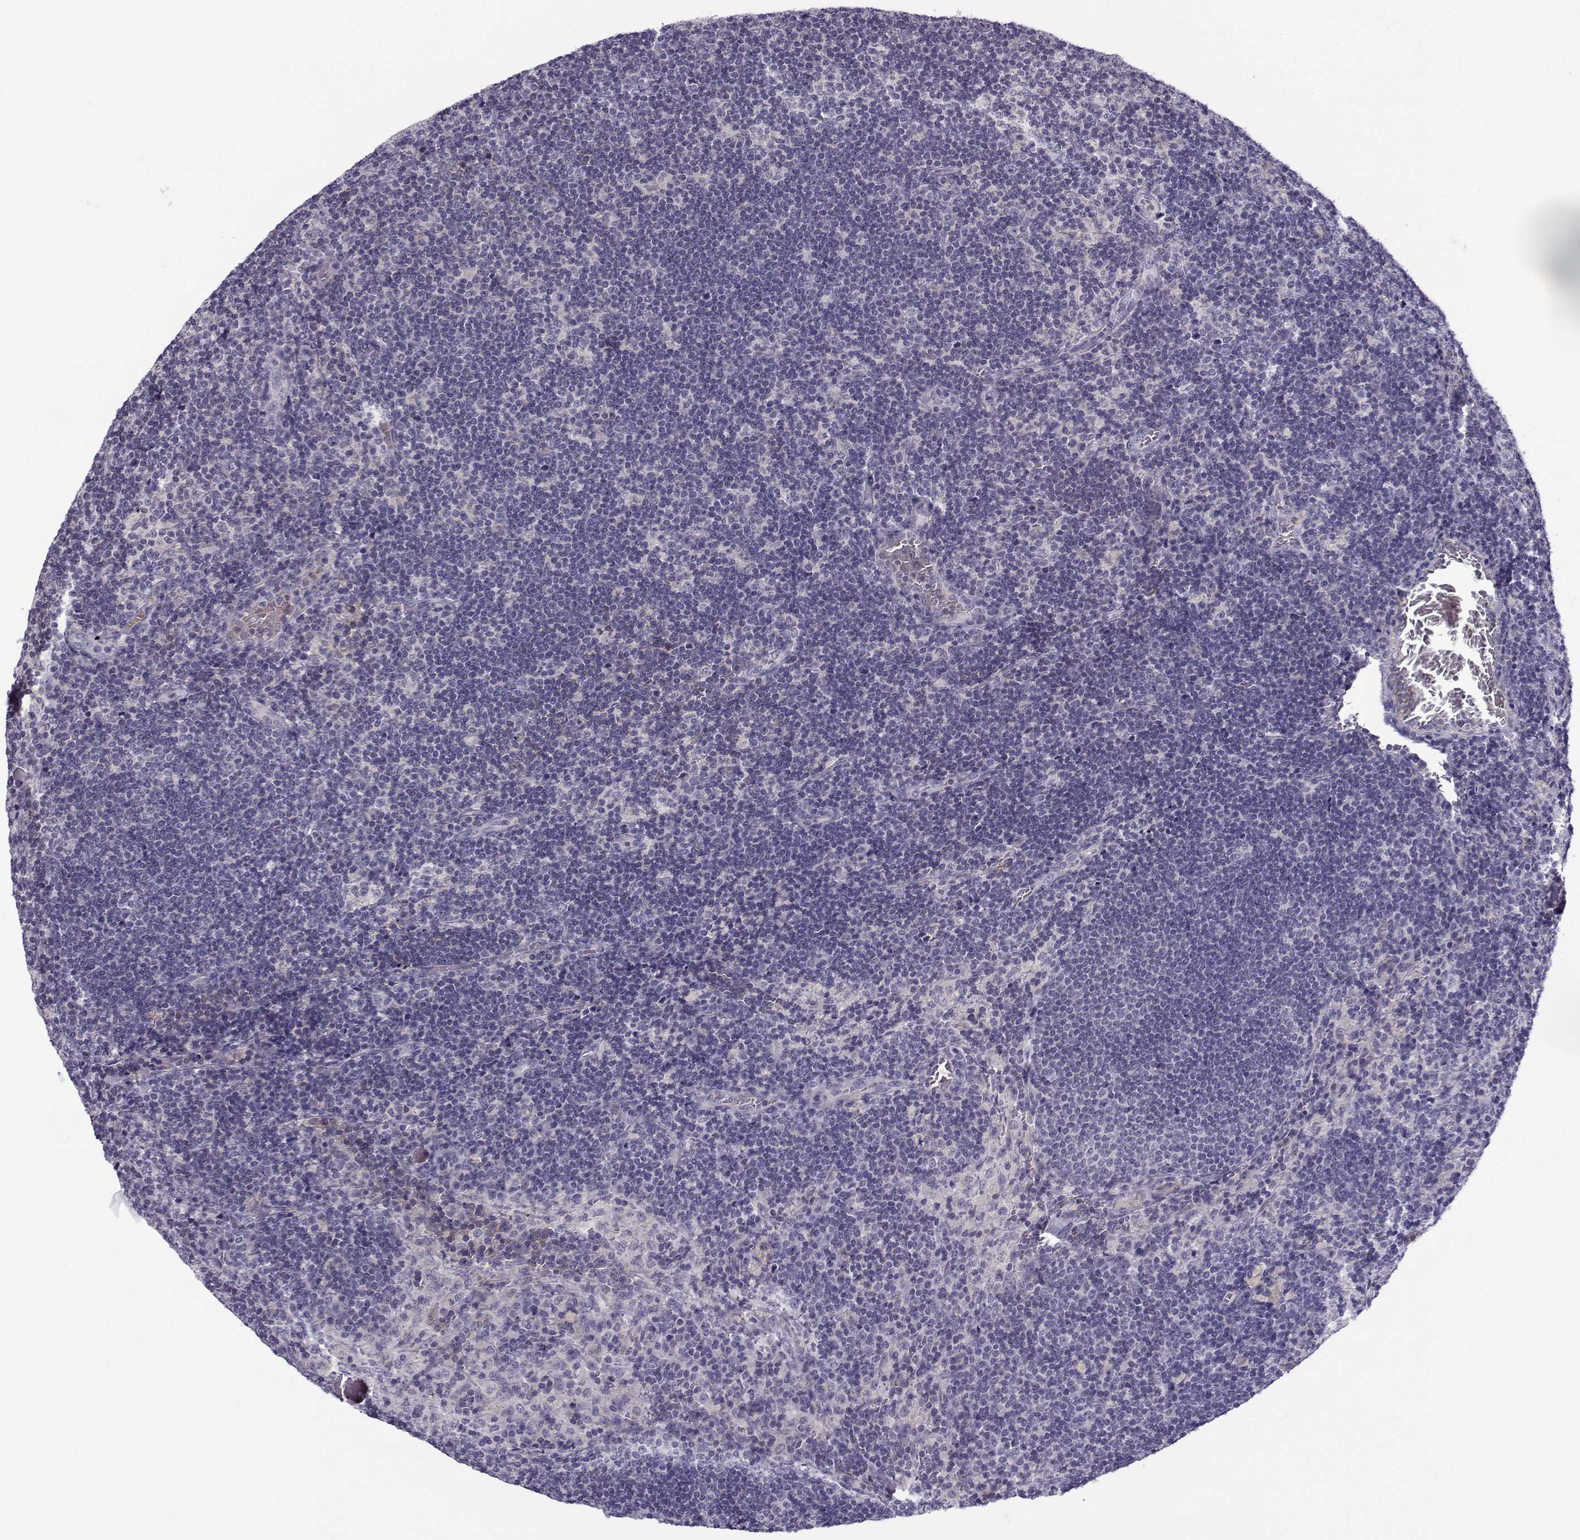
{"staining": {"intensity": "negative", "quantity": "none", "location": "none"}, "tissue": "lymph node", "cell_type": "Germinal center cells", "image_type": "normal", "snomed": [{"axis": "morphology", "description": "Normal tissue, NOS"}, {"axis": "topography", "description": "Lymph node"}], "caption": "Germinal center cells show no significant protein staining in normal lymph node. The staining is performed using DAB (3,3'-diaminobenzidine) brown chromogen with nuclei counter-stained in using hematoxylin.", "gene": "MYO1A", "patient": {"sex": "male", "age": 63}}